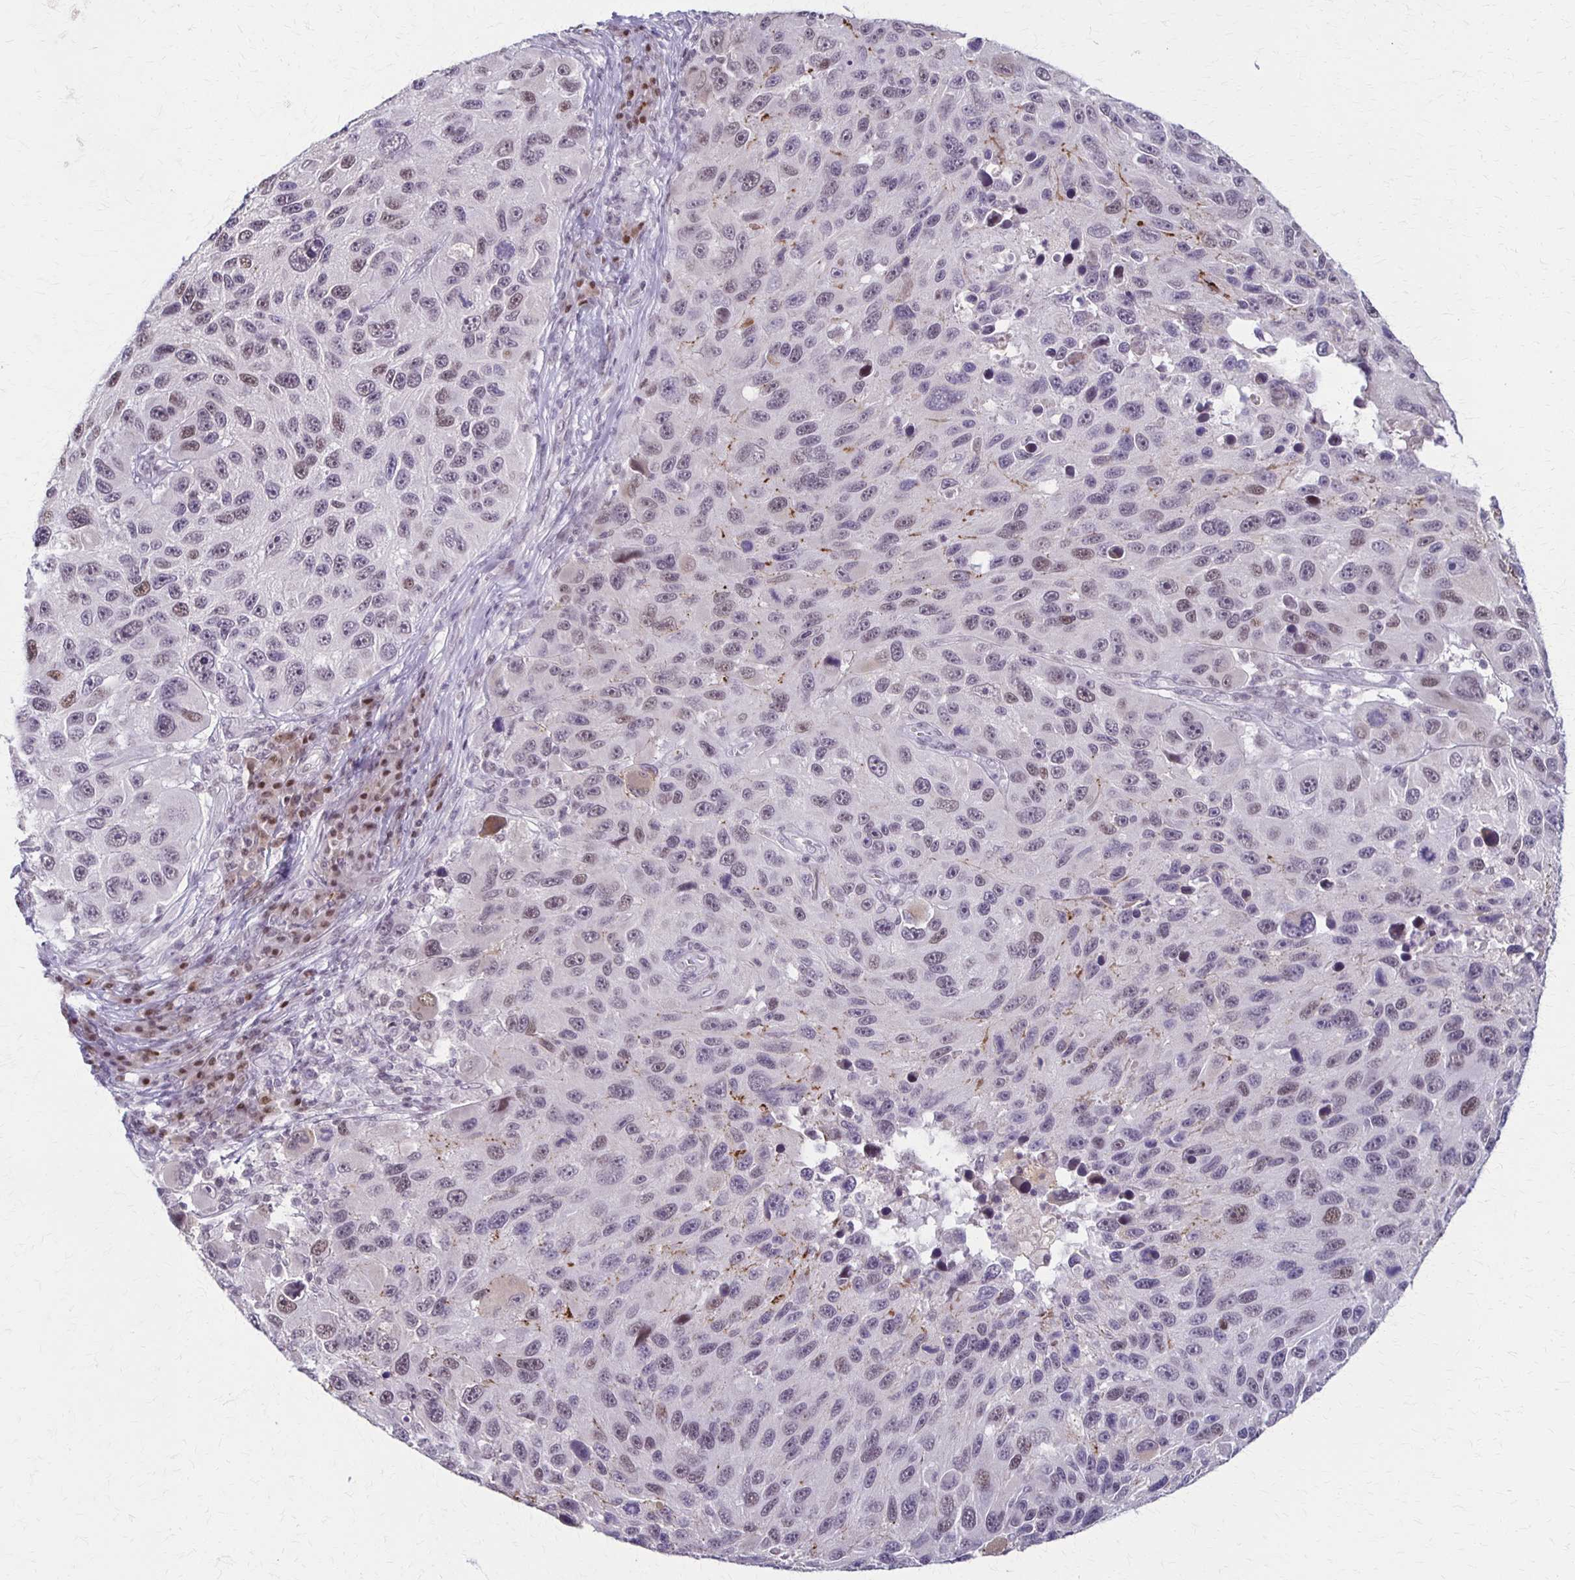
{"staining": {"intensity": "weak", "quantity": "25%-75%", "location": "nuclear"}, "tissue": "melanoma", "cell_type": "Tumor cells", "image_type": "cancer", "snomed": [{"axis": "morphology", "description": "Malignant melanoma, NOS"}, {"axis": "topography", "description": "Skin"}], "caption": "Malignant melanoma stained for a protein demonstrates weak nuclear positivity in tumor cells.", "gene": "SLC35E2B", "patient": {"sex": "male", "age": 53}}